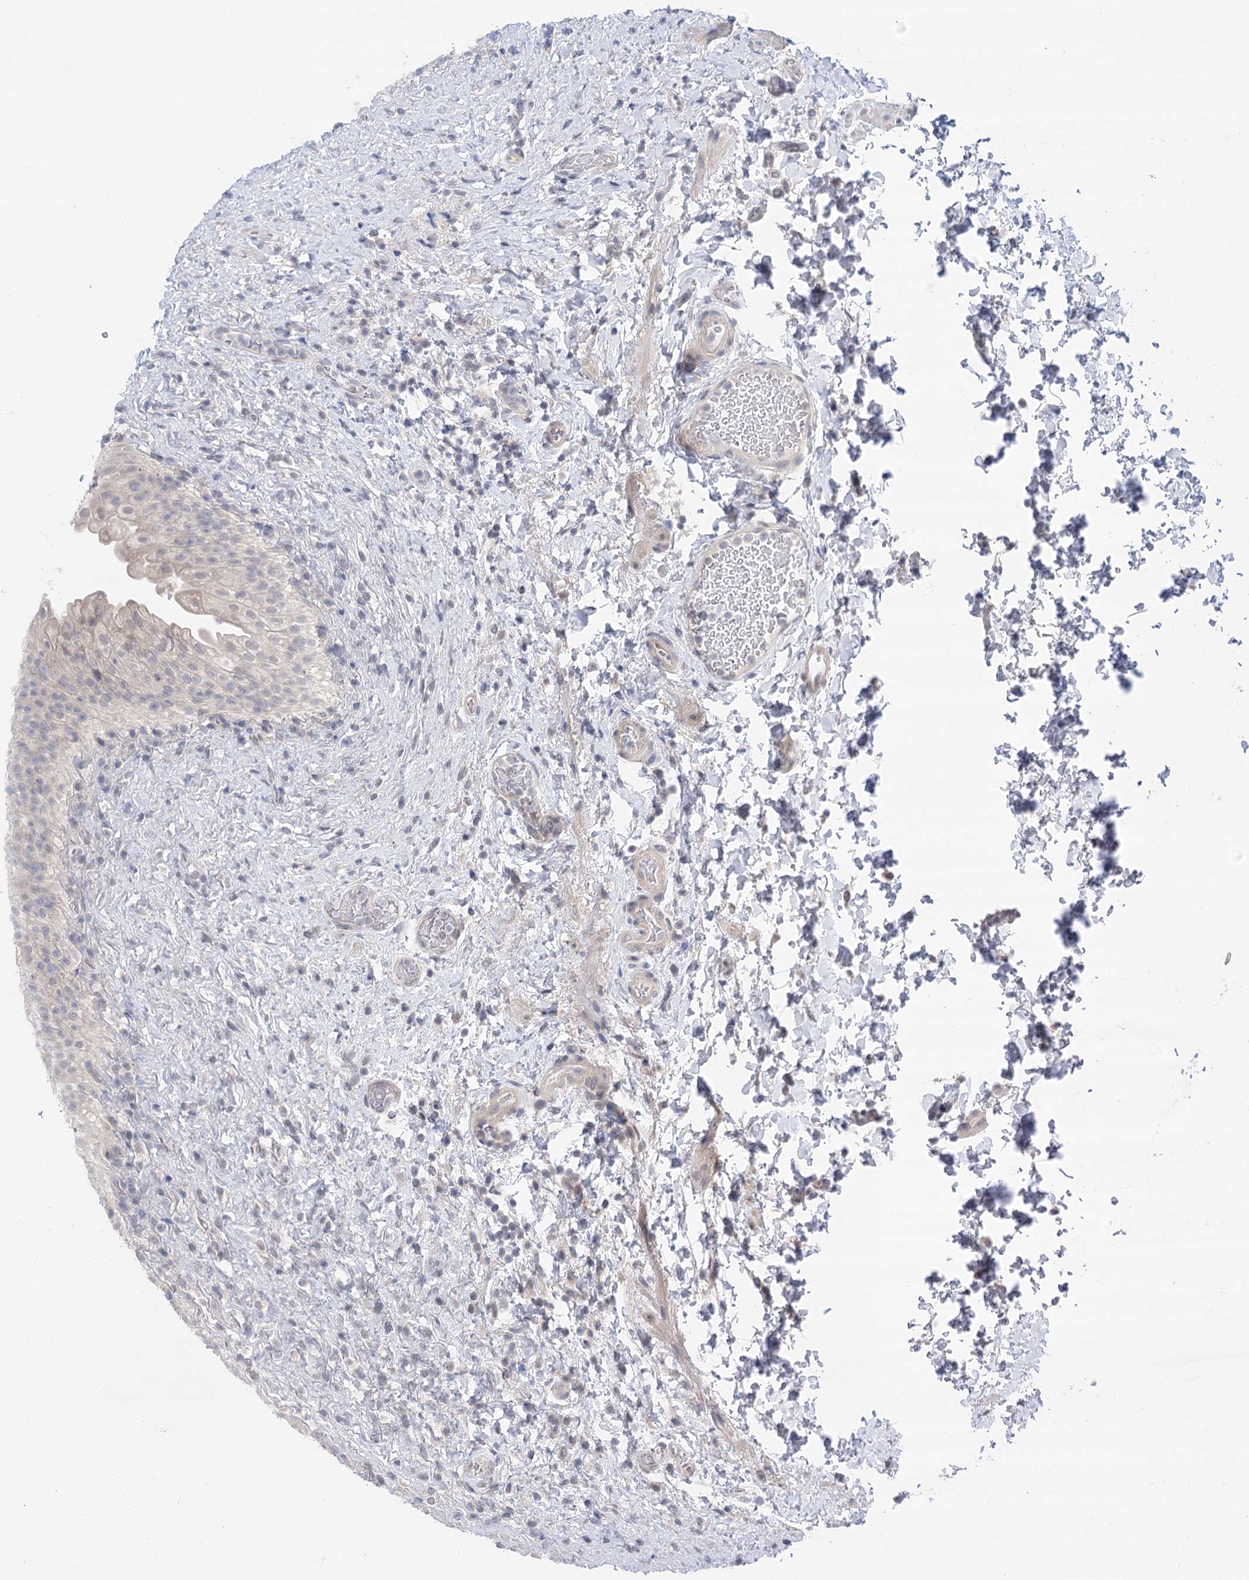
{"staining": {"intensity": "negative", "quantity": "none", "location": "none"}, "tissue": "urinary bladder", "cell_type": "Urothelial cells", "image_type": "normal", "snomed": [{"axis": "morphology", "description": "Normal tissue, NOS"}, {"axis": "topography", "description": "Urinary bladder"}], "caption": "A high-resolution histopathology image shows IHC staining of benign urinary bladder, which exhibits no significant expression in urothelial cells. (Brightfield microscopy of DAB IHC at high magnification).", "gene": "LALBA", "patient": {"sex": "female", "age": 27}}